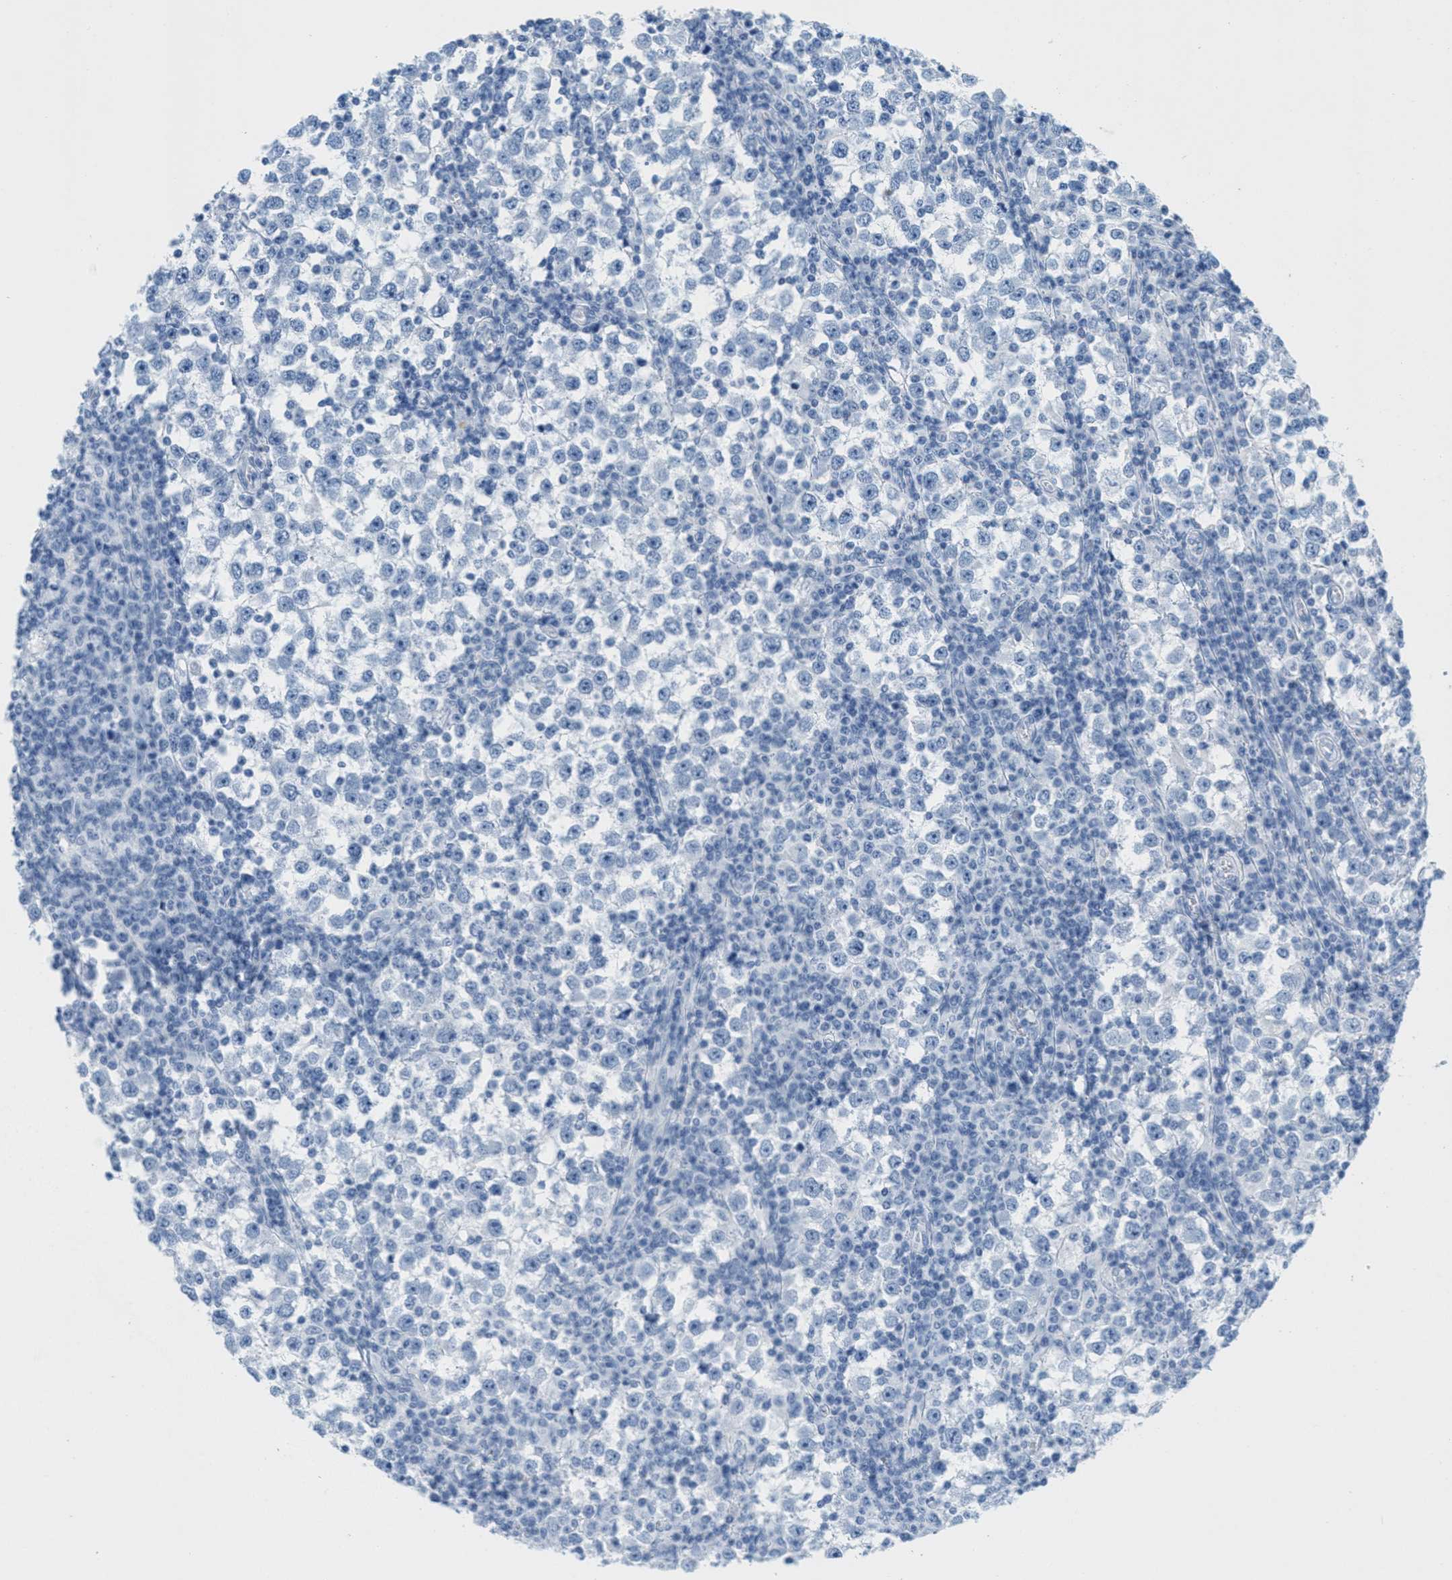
{"staining": {"intensity": "negative", "quantity": "none", "location": "none"}, "tissue": "testis cancer", "cell_type": "Tumor cells", "image_type": "cancer", "snomed": [{"axis": "morphology", "description": "Seminoma, NOS"}, {"axis": "topography", "description": "Testis"}], "caption": "Tumor cells are negative for brown protein staining in seminoma (testis).", "gene": "GPM6A", "patient": {"sex": "male", "age": 65}}